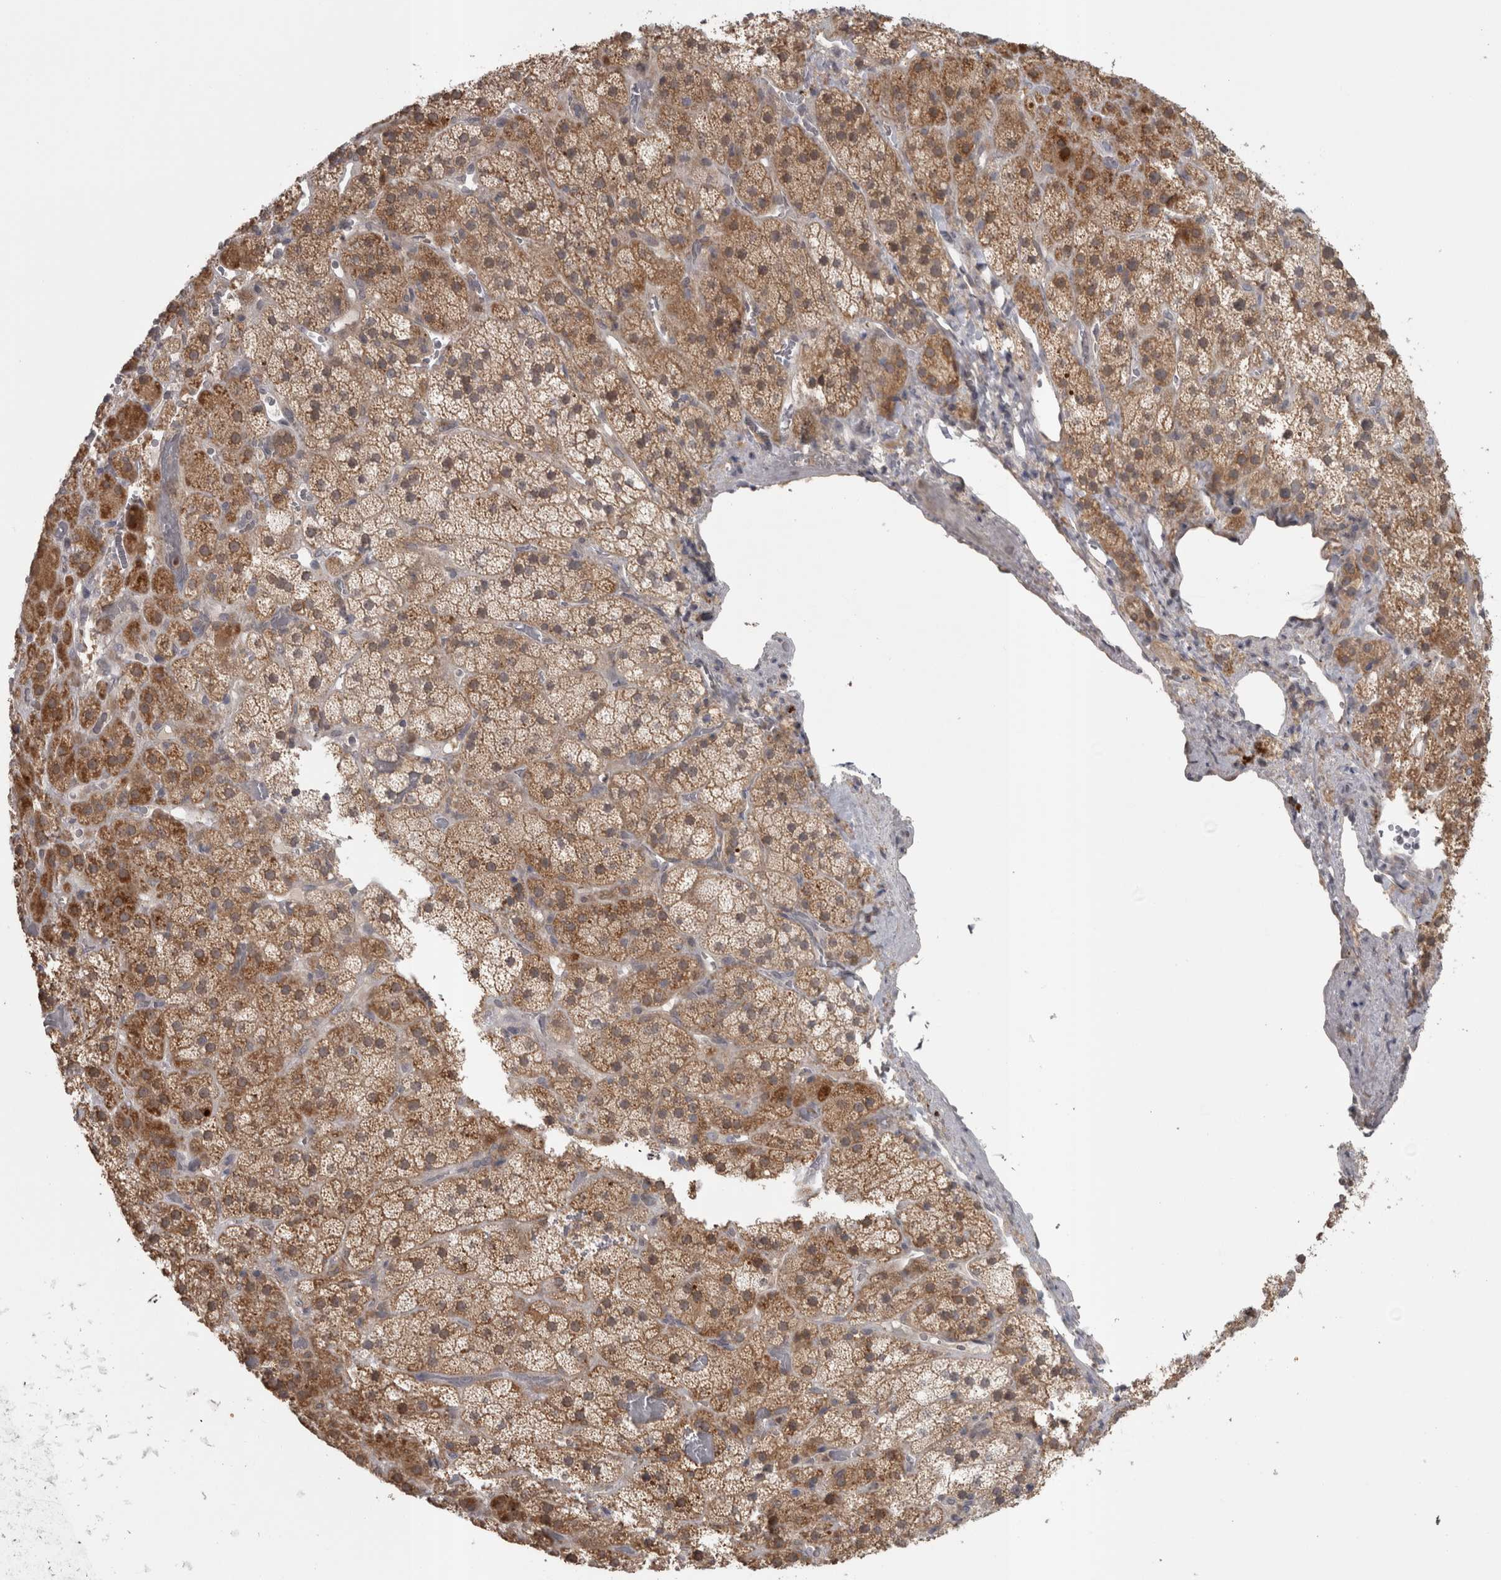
{"staining": {"intensity": "strong", "quantity": ">75%", "location": "cytoplasmic/membranous"}, "tissue": "adrenal gland", "cell_type": "Glandular cells", "image_type": "normal", "snomed": [{"axis": "morphology", "description": "Normal tissue, NOS"}, {"axis": "topography", "description": "Adrenal gland"}], "caption": "Glandular cells reveal strong cytoplasmic/membranous staining in about >75% of cells in unremarkable adrenal gland.", "gene": "SLCO5A1", "patient": {"sex": "male", "age": 57}}